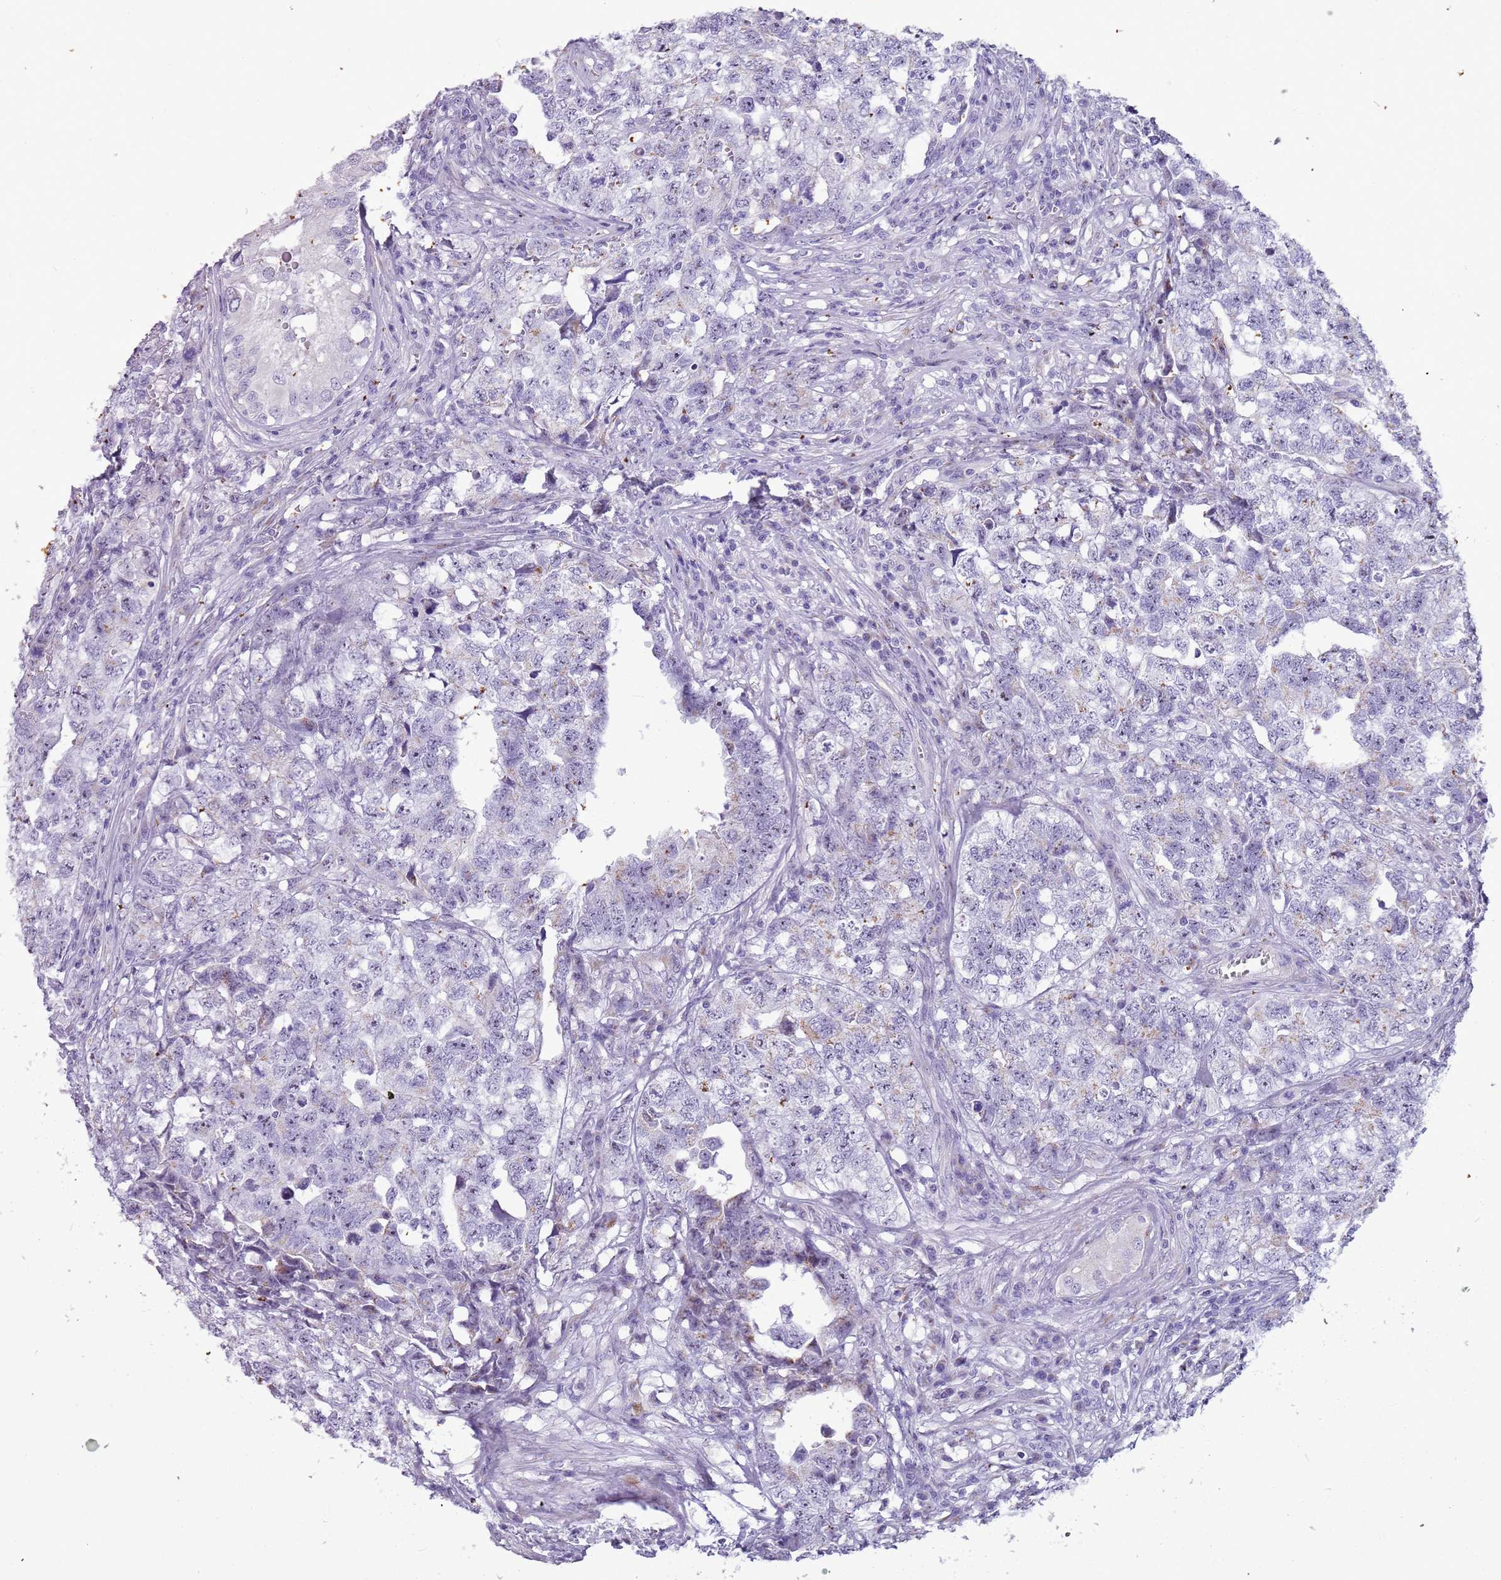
{"staining": {"intensity": "negative", "quantity": "none", "location": "none"}, "tissue": "testis cancer", "cell_type": "Tumor cells", "image_type": "cancer", "snomed": [{"axis": "morphology", "description": "Carcinoma, Embryonal, NOS"}, {"axis": "topography", "description": "Testis"}], "caption": "There is no significant staining in tumor cells of embryonal carcinoma (testis).", "gene": "NBPF6", "patient": {"sex": "male", "age": 31}}